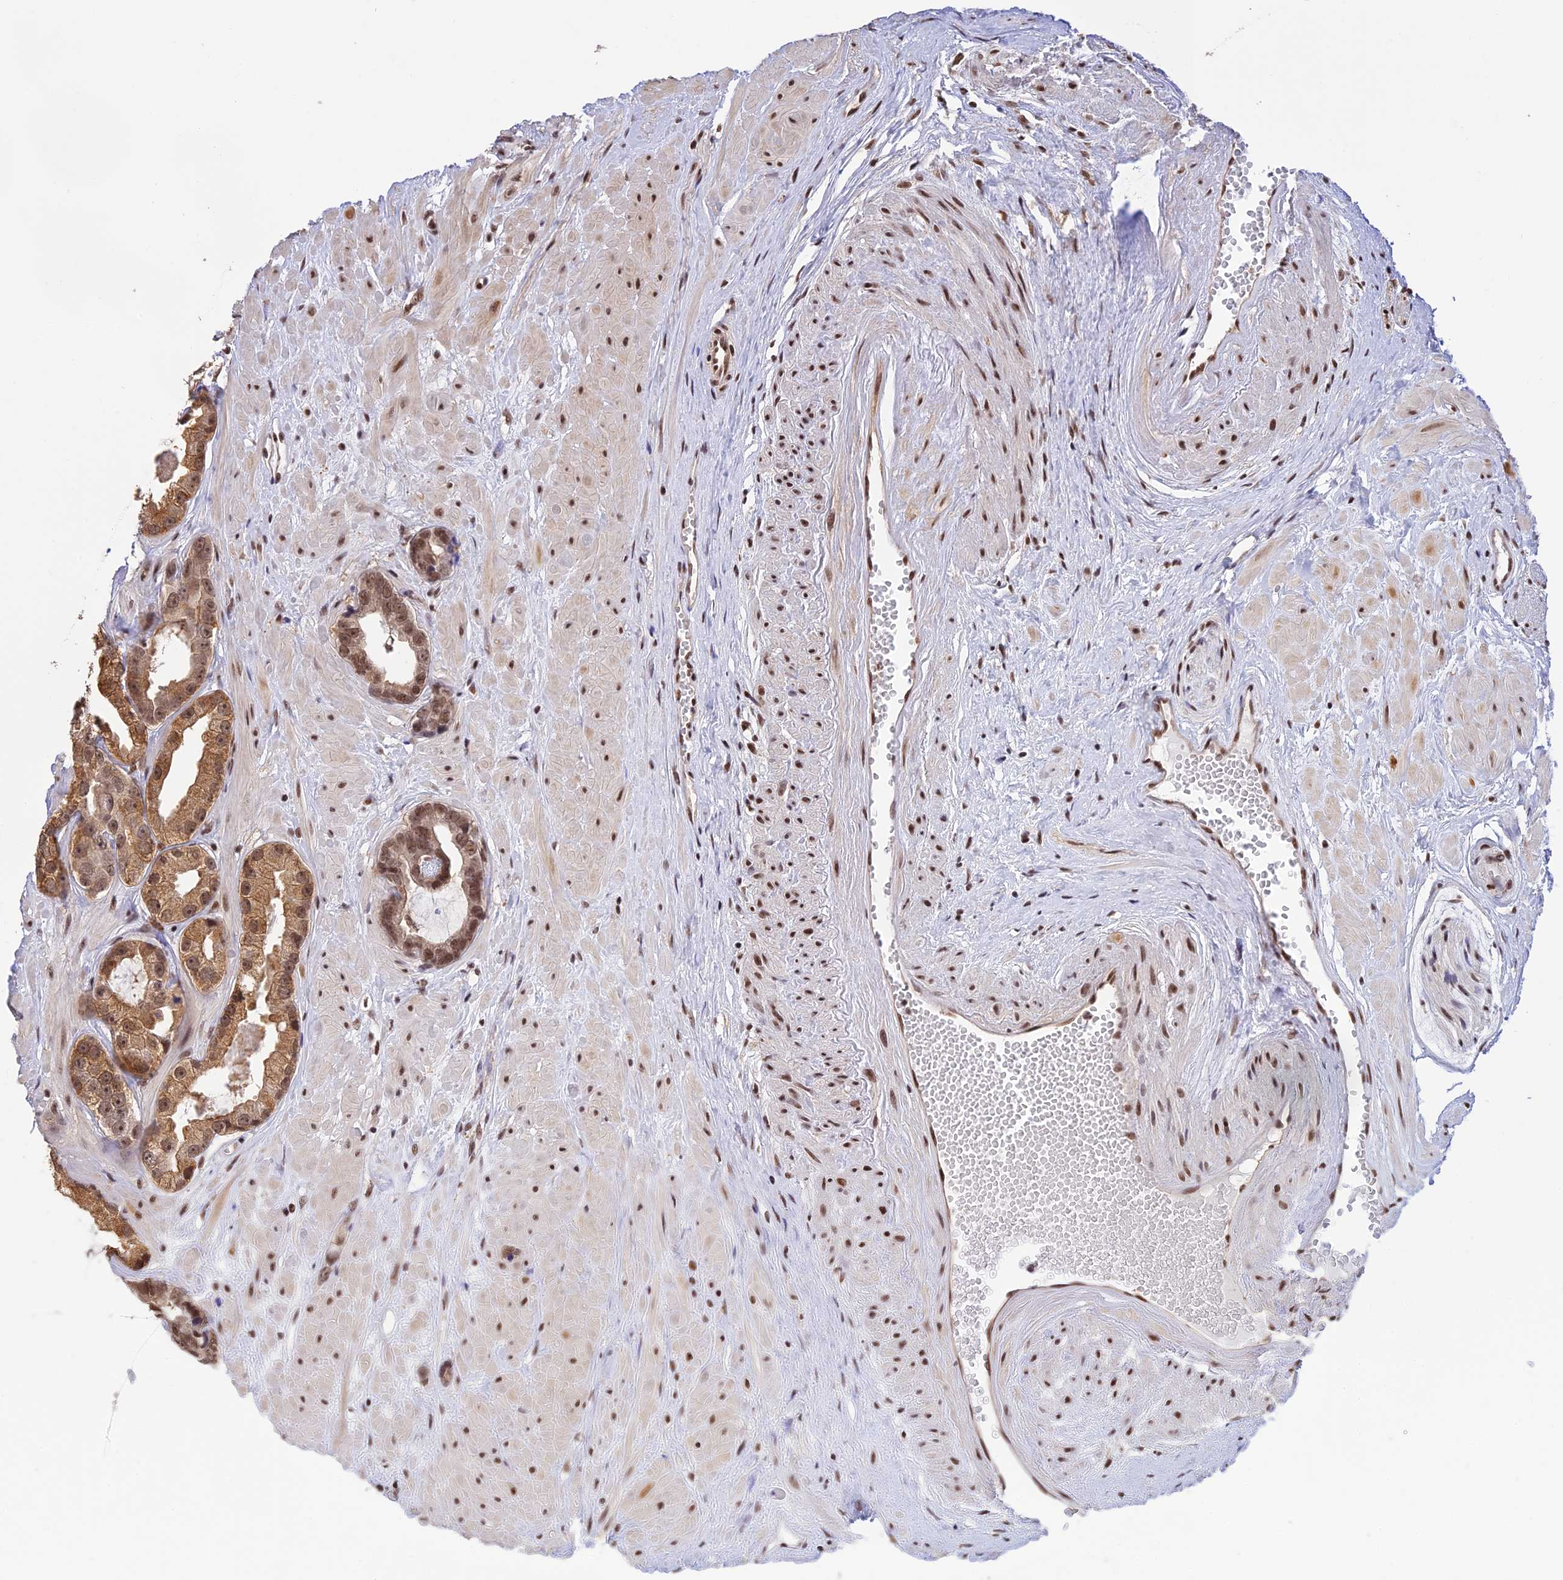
{"staining": {"intensity": "moderate", "quantity": ">75%", "location": "cytoplasmic/membranous,nuclear"}, "tissue": "prostate cancer", "cell_type": "Tumor cells", "image_type": "cancer", "snomed": [{"axis": "morphology", "description": "Adenocarcinoma, Low grade"}, {"axis": "topography", "description": "Prostate"}], "caption": "Low-grade adenocarcinoma (prostate) stained with immunohistochemistry (IHC) demonstrates moderate cytoplasmic/membranous and nuclear staining in about >75% of tumor cells.", "gene": "THAP11", "patient": {"sex": "male", "age": 64}}